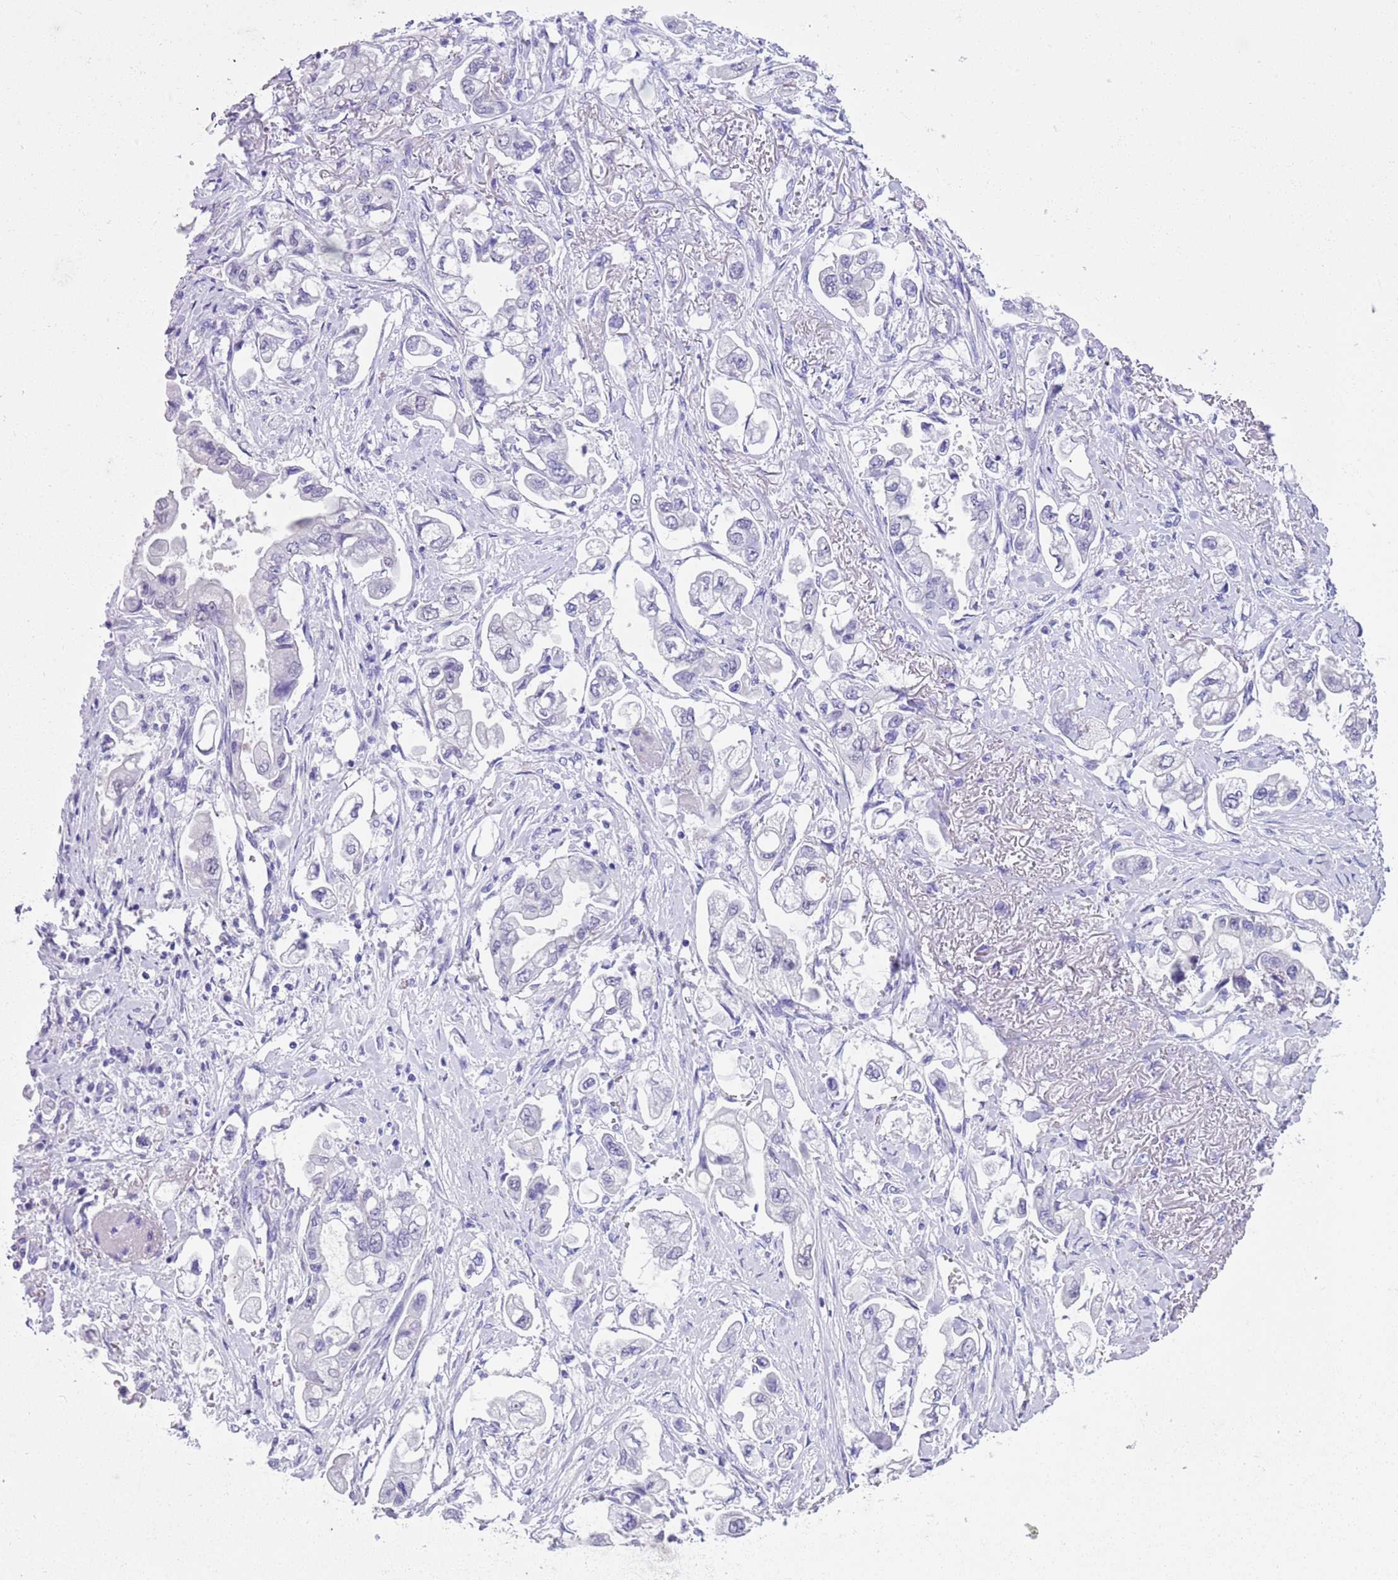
{"staining": {"intensity": "negative", "quantity": "none", "location": "none"}, "tissue": "stomach cancer", "cell_type": "Tumor cells", "image_type": "cancer", "snomed": [{"axis": "morphology", "description": "Adenocarcinoma, NOS"}, {"axis": "topography", "description": "Stomach"}], "caption": "Tumor cells are negative for brown protein staining in adenocarcinoma (stomach). The staining was performed using DAB to visualize the protein expression in brown, while the nuclei were stained in blue with hematoxylin (Magnification: 20x).", "gene": "TMEM185B", "patient": {"sex": "male", "age": 62}}